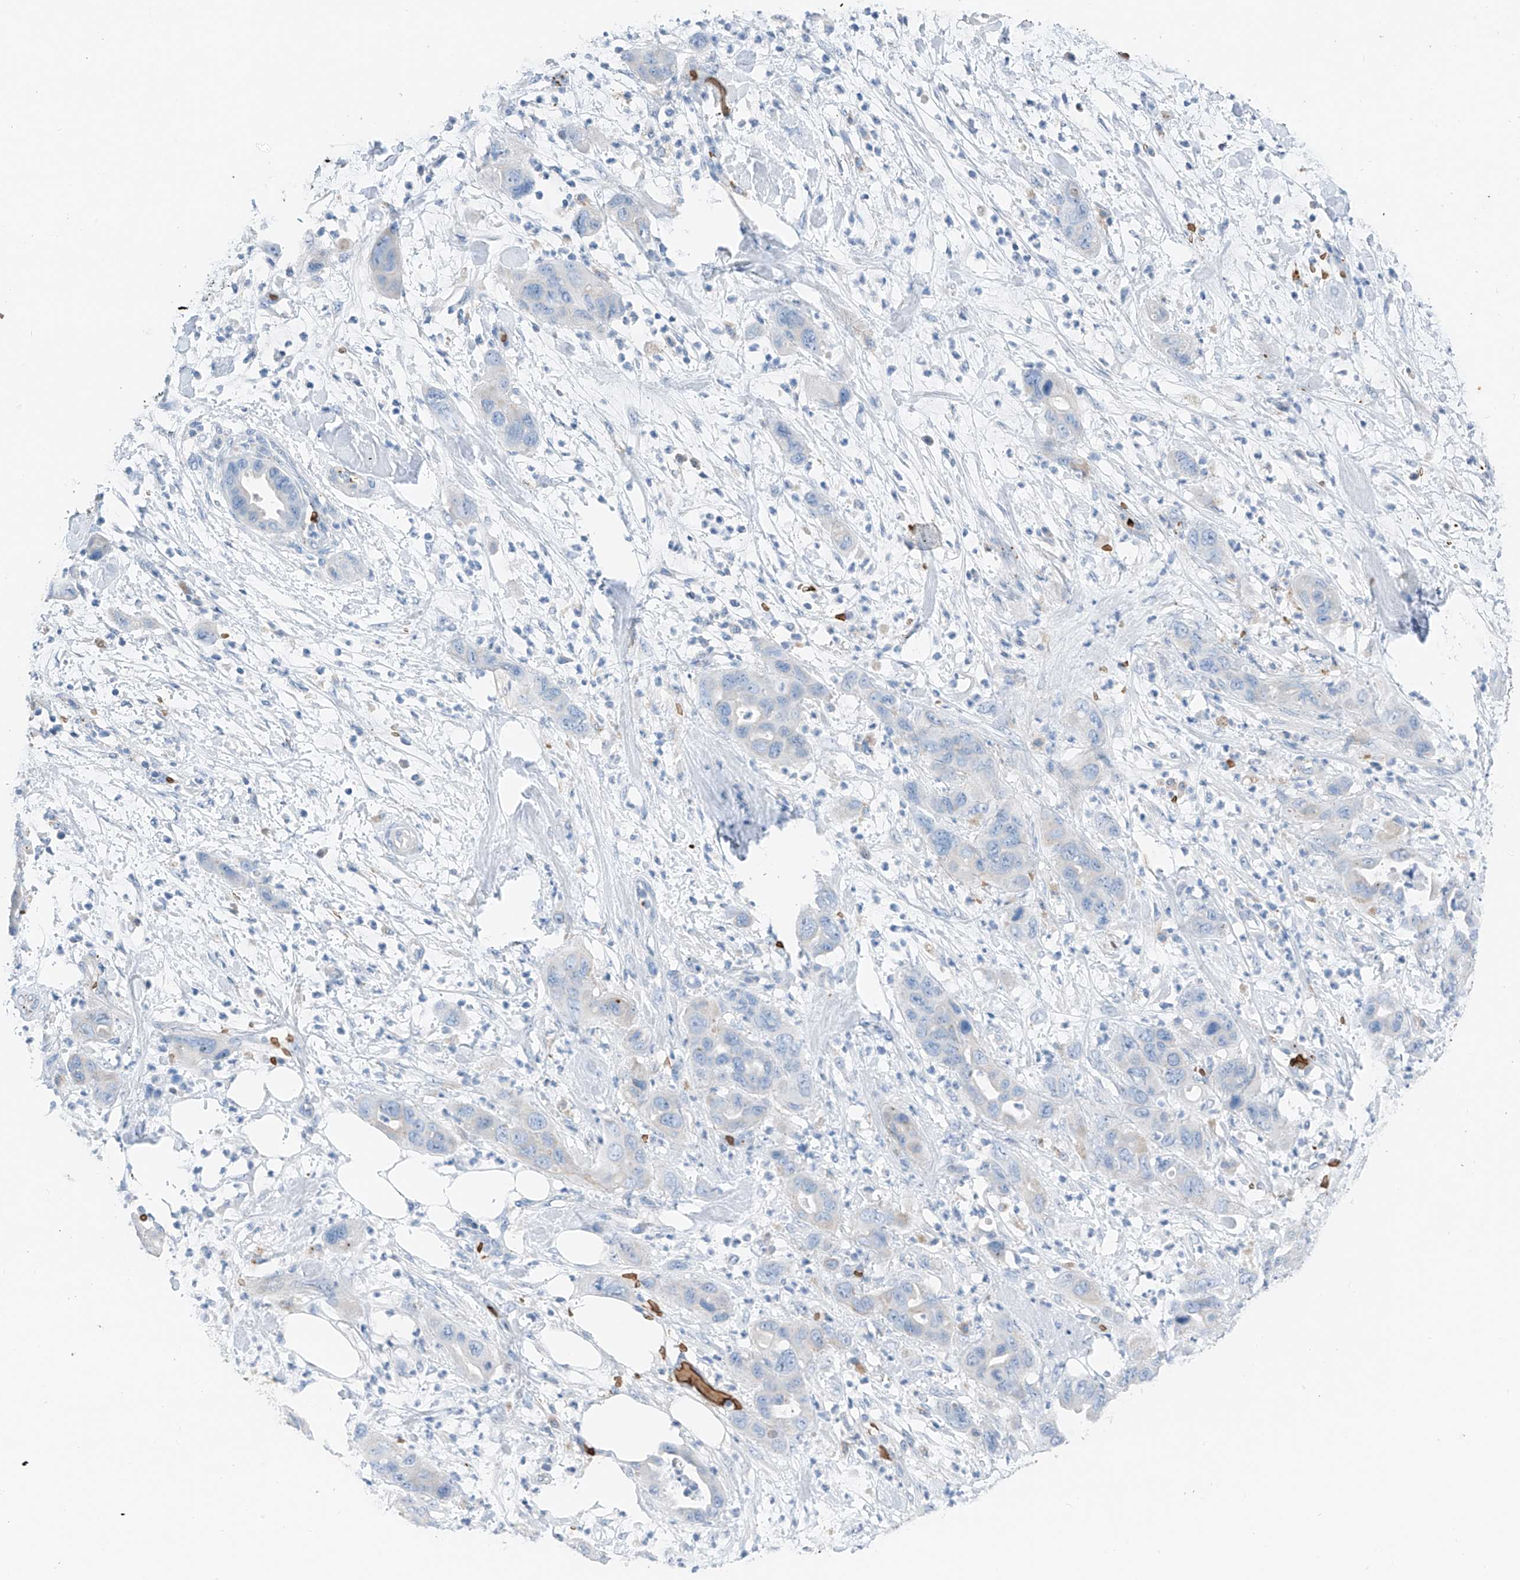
{"staining": {"intensity": "negative", "quantity": "none", "location": "none"}, "tissue": "pancreatic cancer", "cell_type": "Tumor cells", "image_type": "cancer", "snomed": [{"axis": "morphology", "description": "Adenocarcinoma, NOS"}, {"axis": "topography", "description": "Pancreas"}], "caption": "Tumor cells show no significant expression in adenocarcinoma (pancreatic).", "gene": "PRSS23", "patient": {"sex": "female", "age": 71}}